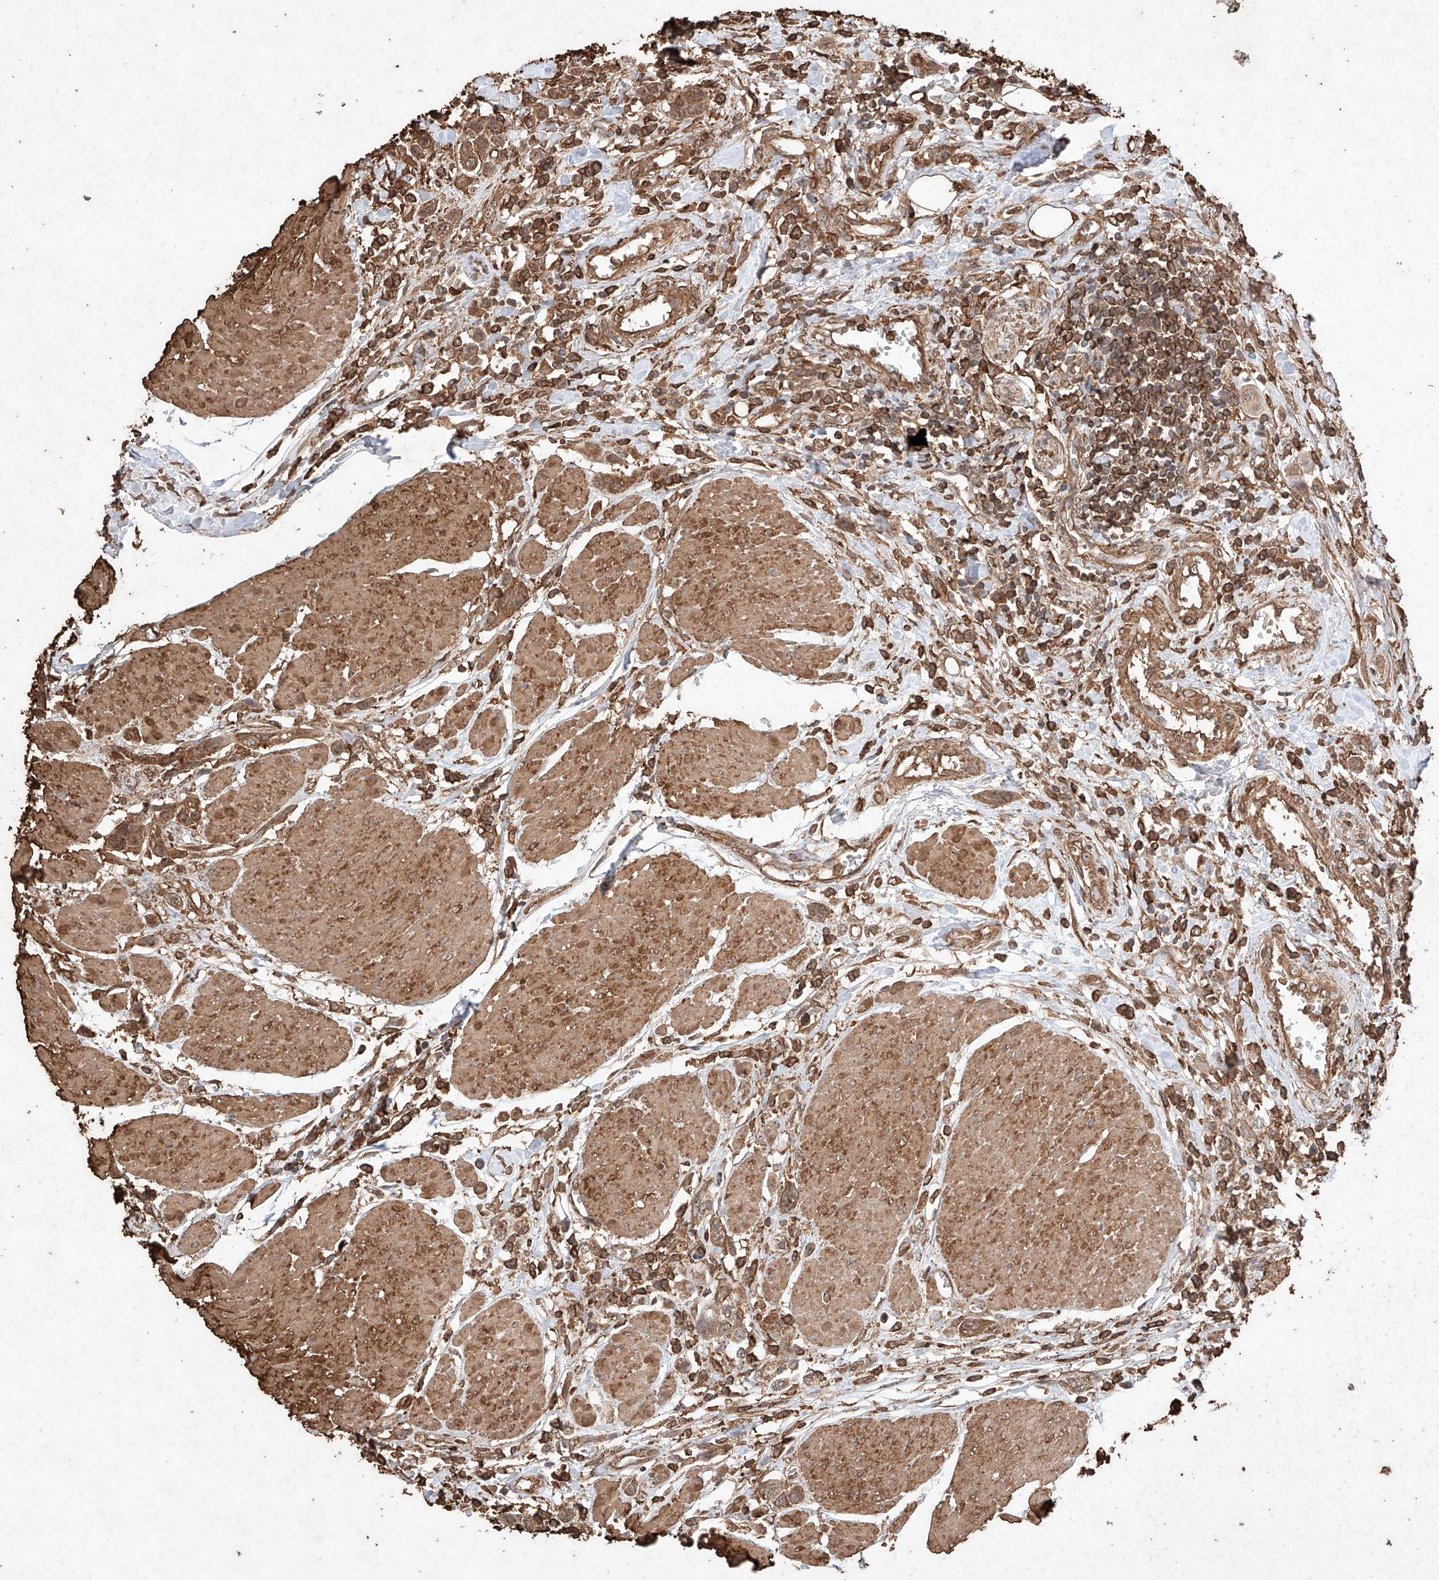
{"staining": {"intensity": "moderate", "quantity": ">75%", "location": "cytoplasmic/membranous"}, "tissue": "urothelial cancer", "cell_type": "Tumor cells", "image_type": "cancer", "snomed": [{"axis": "morphology", "description": "Urothelial carcinoma, High grade"}, {"axis": "topography", "description": "Urinary bladder"}], "caption": "Protein expression analysis of human urothelial carcinoma (high-grade) reveals moderate cytoplasmic/membranous expression in approximately >75% of tumor cells.", "gene": "M6PR", "patient": {"sex": "male", "age": 50}}